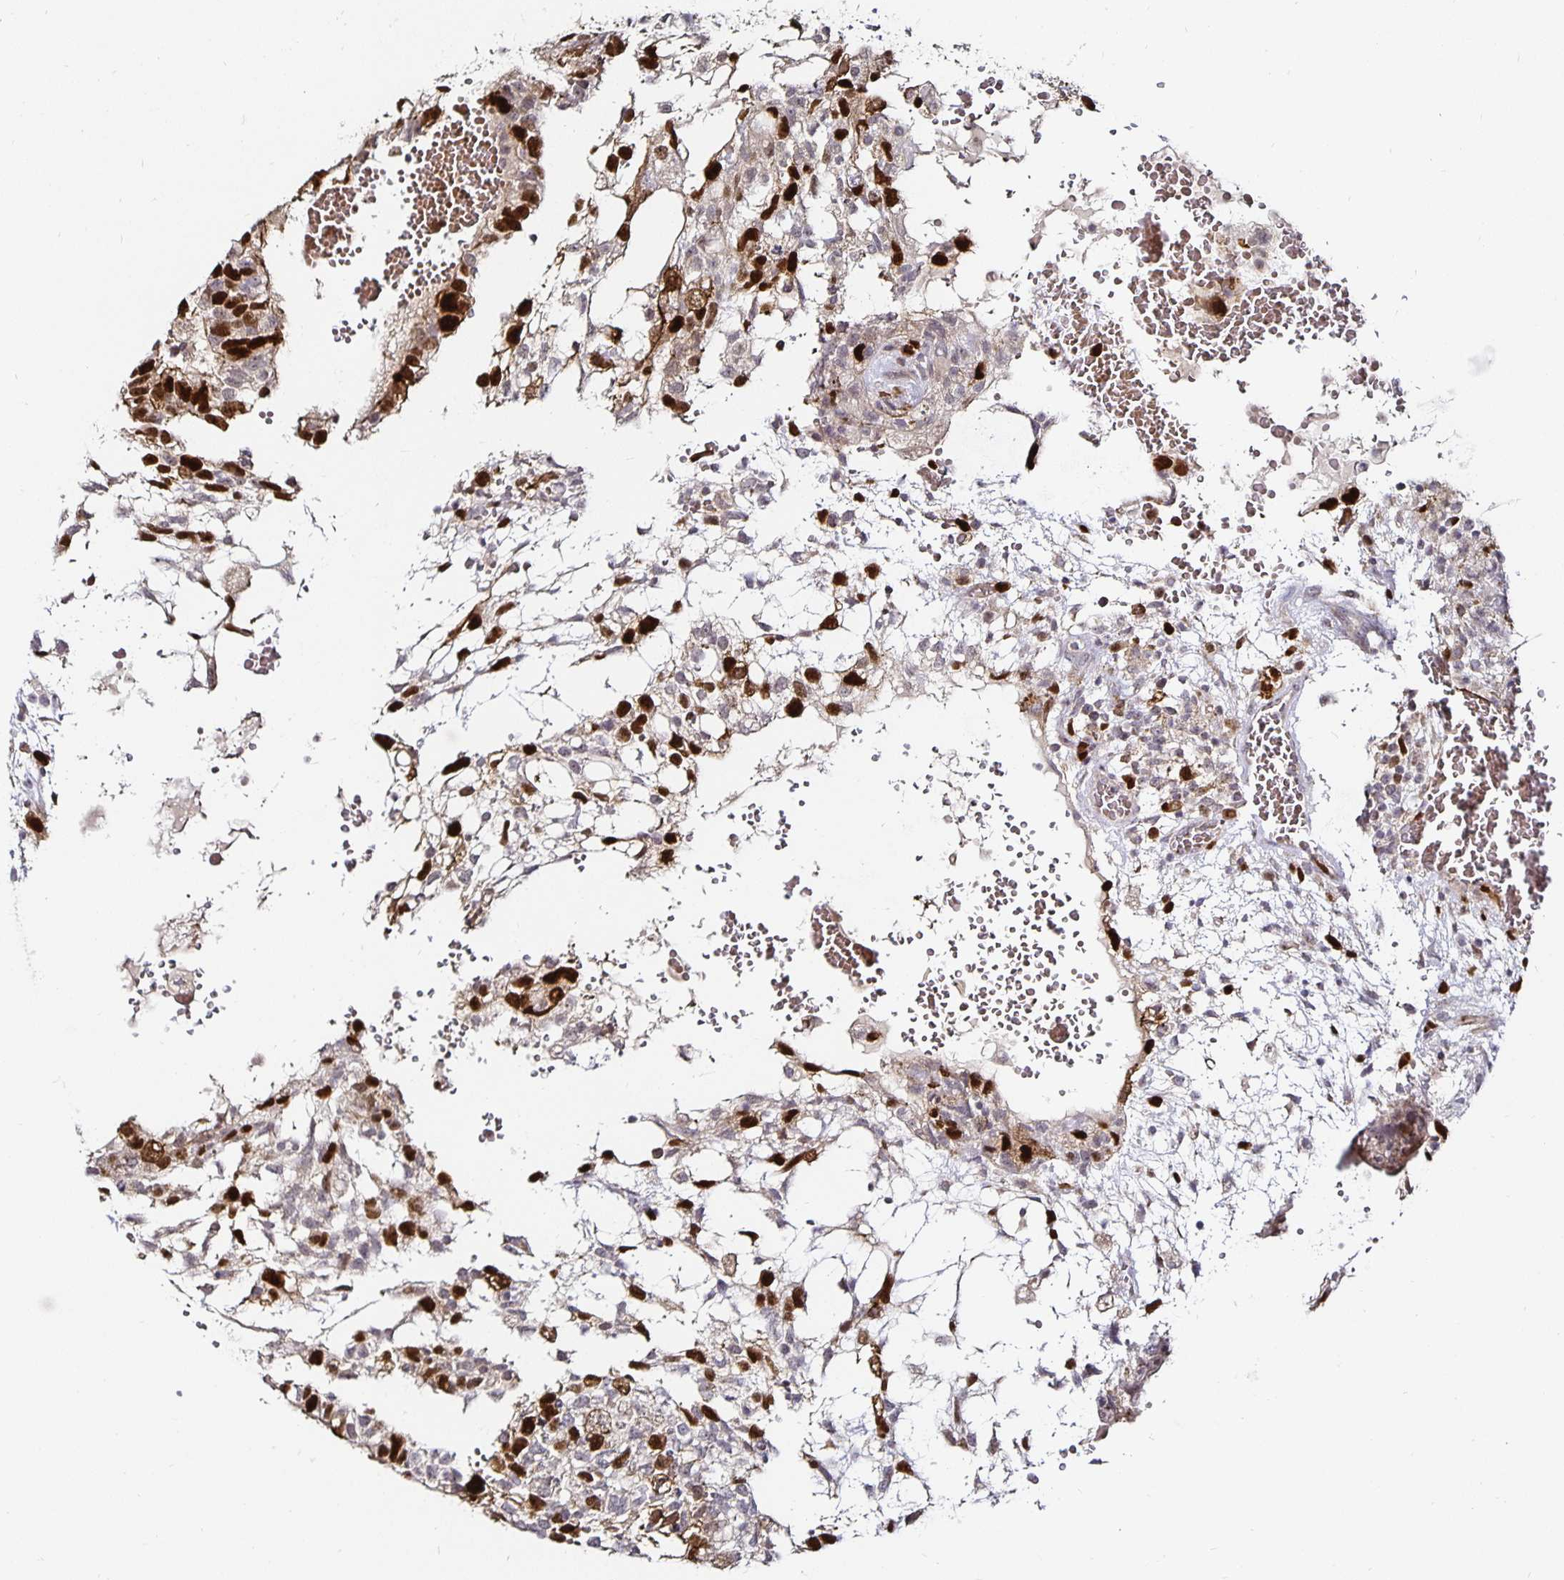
{"staining": {"intensity": "strong", "quantity": "25%-75%", "location": "nuclear"}, "tissue": "testis cancer", "cell_type": "Tumor cells", "image_type": "cancer", "snomed": [{"axis": "morphology", "description": "Carcinoma, Embryonal, NOS"}, {"axis": "topography", "description": "Testis"}], "caption": "Tumor cells exhibit strong nuclear expression in approximately 25%-75% of cells in embryonal carcinoma (testis).", "gene": "ANLN", "patient": {"sex": "male", "age": 32}}